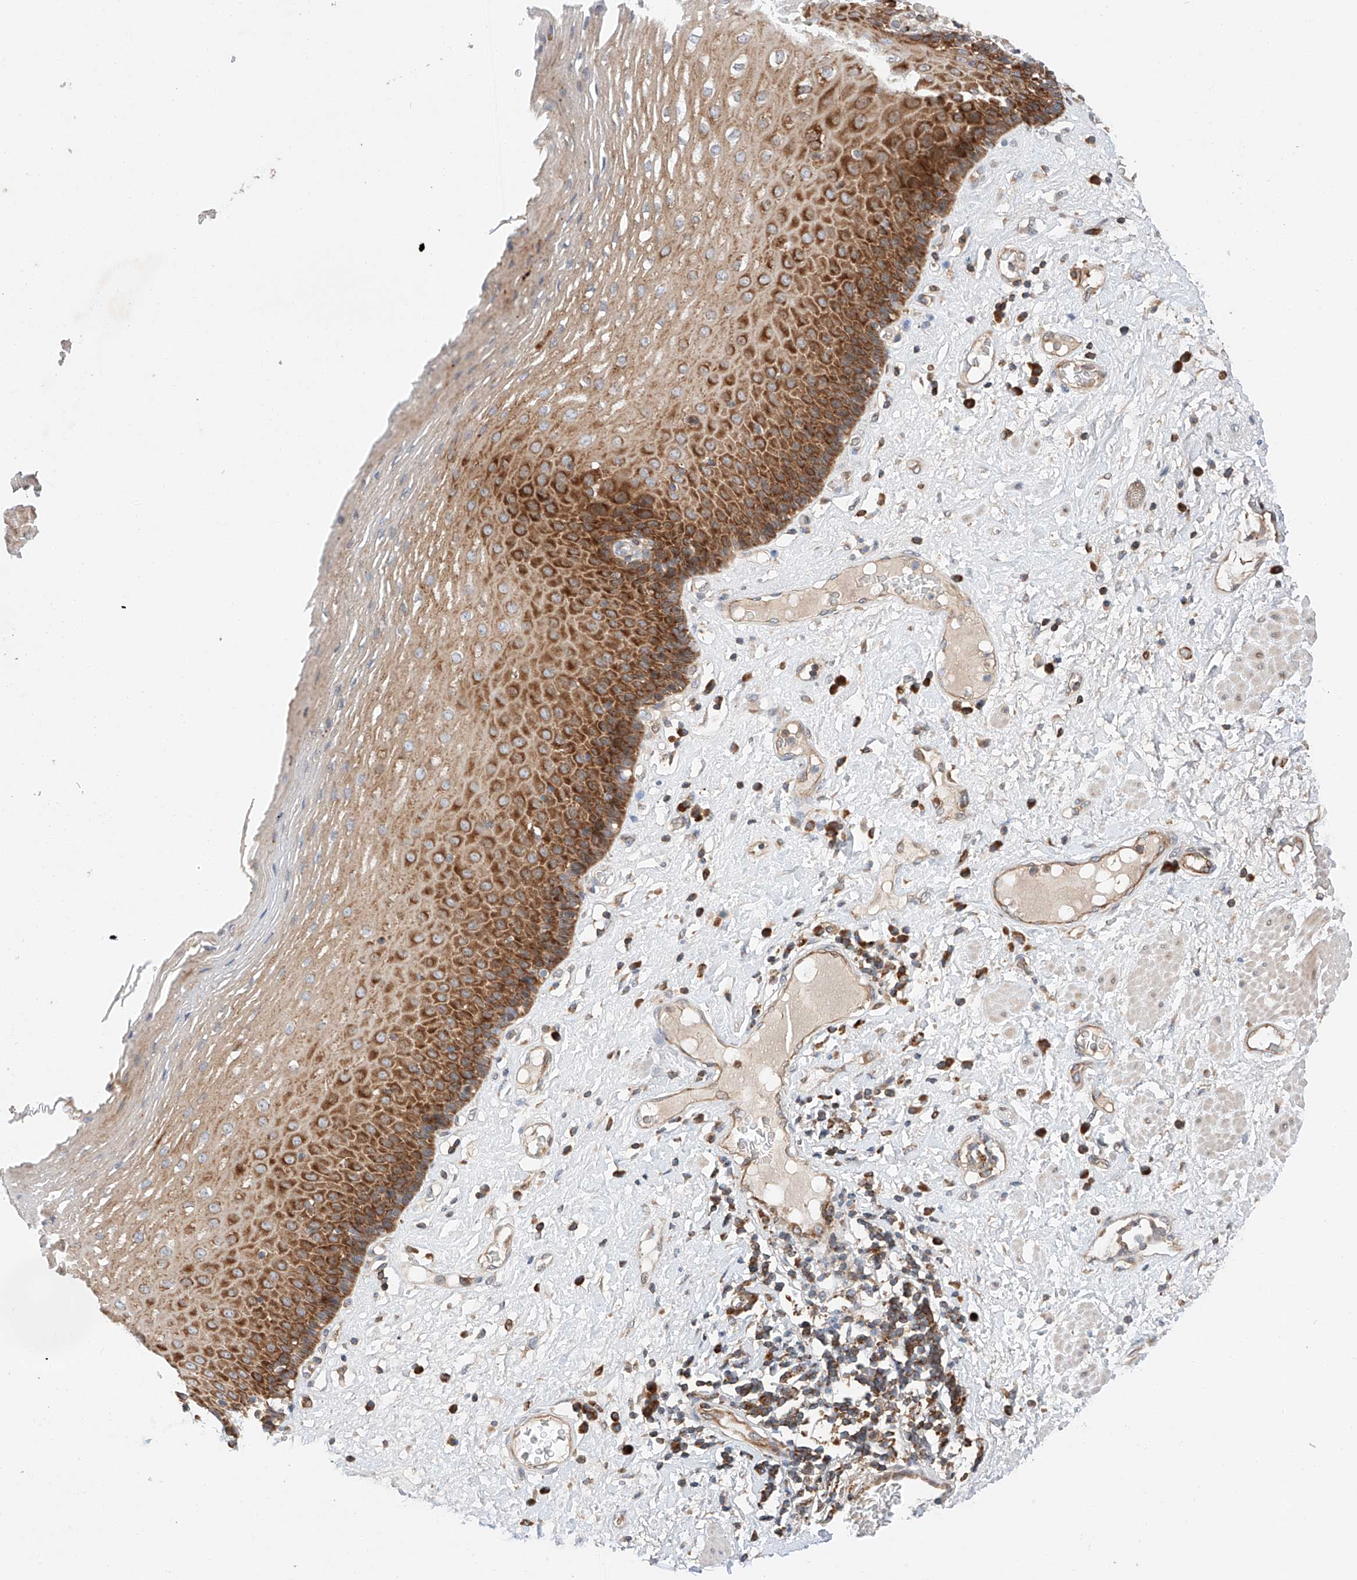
{"staining": {"intensity": "strong", "quantity": ">75%", "location": "cytoplasmic/membranous"}, "tissue": "esophagus", "cell_type": "Squamous epithelial cells", "image_type": "normal", "snomed": [{"axis": "morphology", "description": "Normal tissue, NOS"}, {"axis": "morphology", "description": "Adenocarcinoma, NOS"}, {"axis": "topography", "description": "Esophagus"}], "caption": "The micrograph exhibits immunohistochemical staining of benign esophagus. There is strong cytoplasmic/membranous staining is seen in approximately >75% of squamous epithelial cells. (IHC, brightfield microscopy, high magnification).", "gene": "RUSC1", "patient": {"sex": "male", "age": 62}}